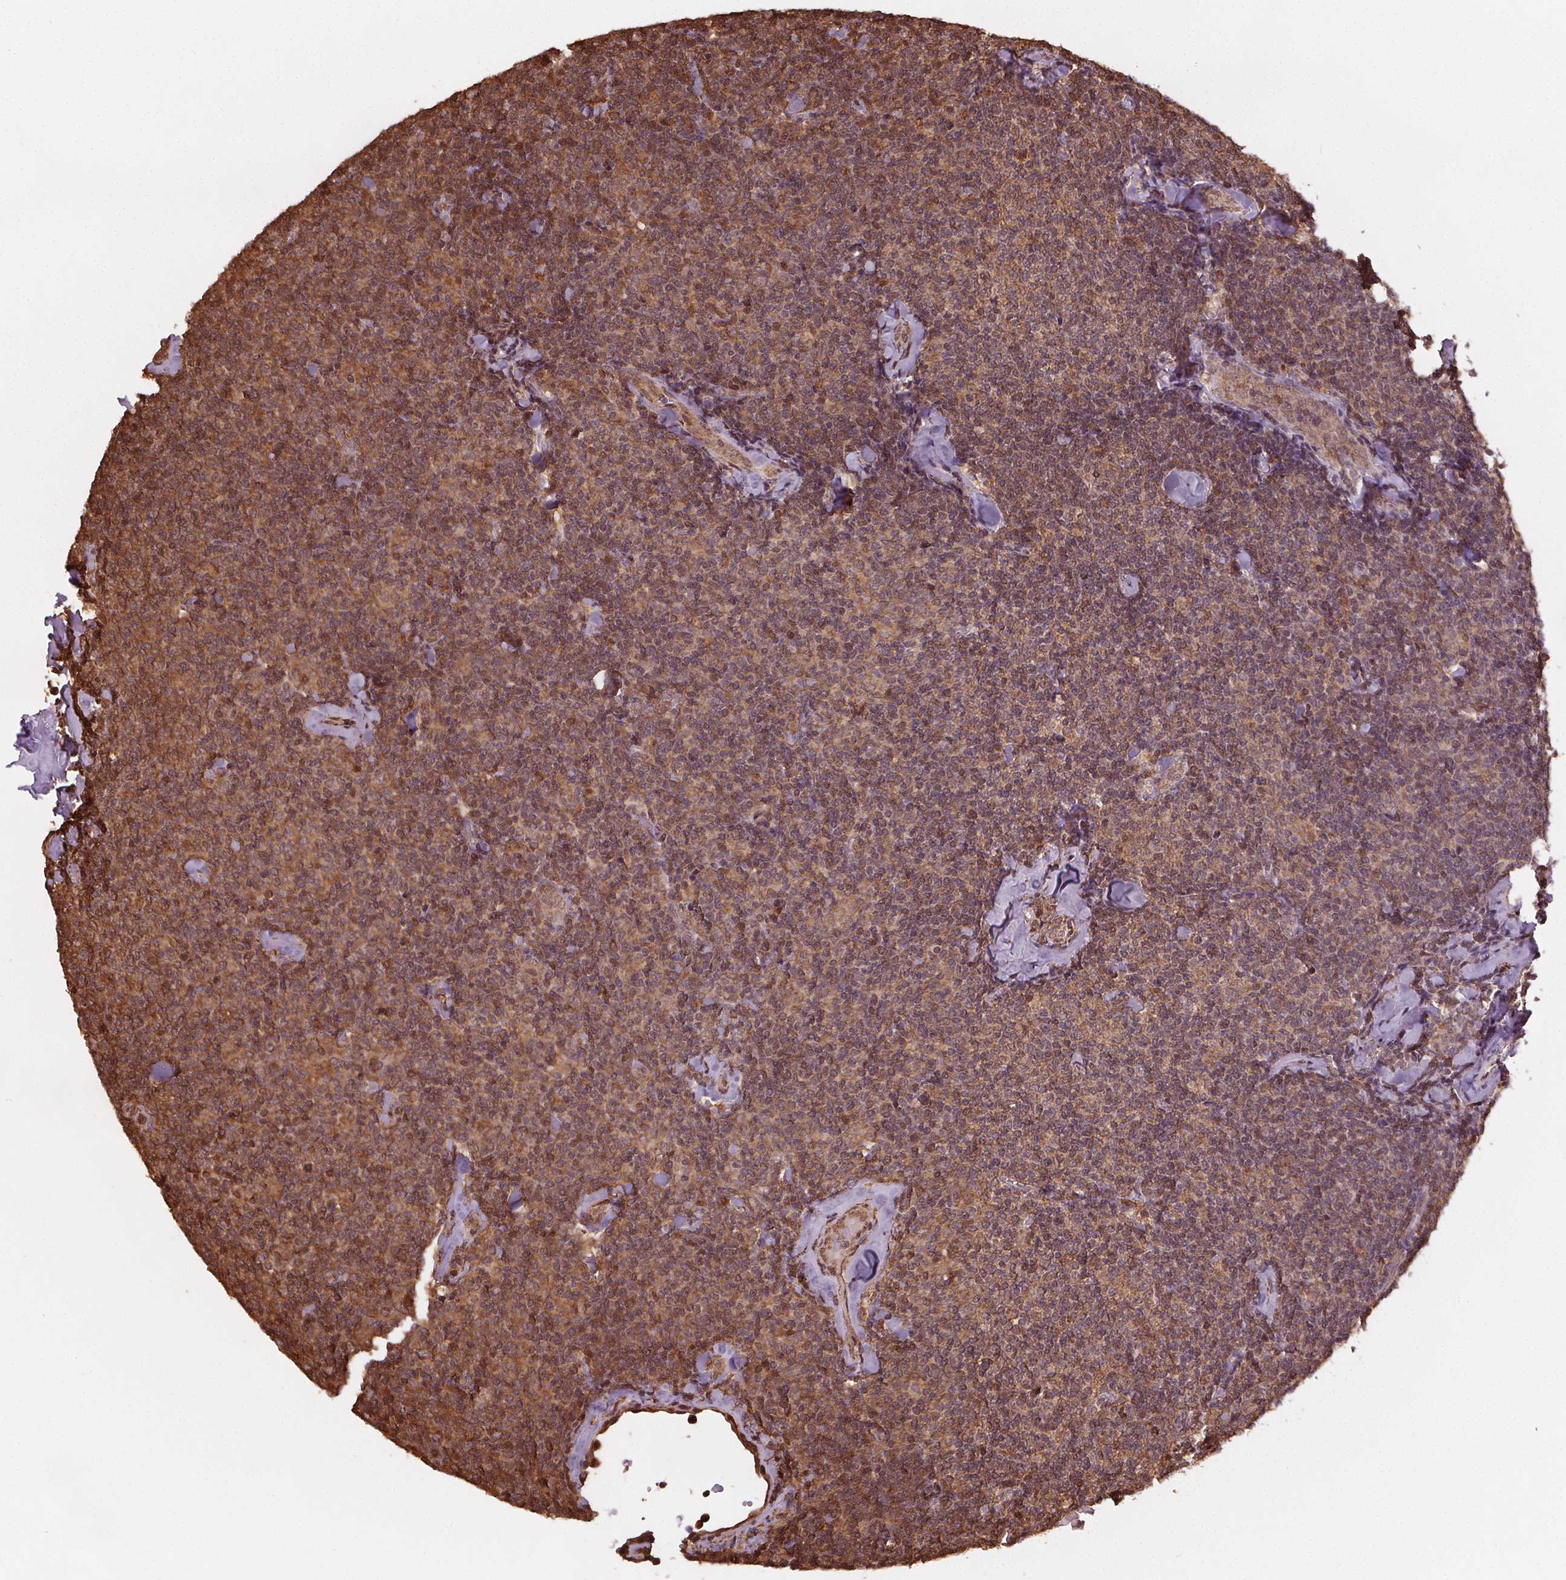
{"staining": {"intensity": "moderate", "quantity": ">75%", "location": "cytoplasmic/membranous,nuclear"}, "tissue": "lymphoma", "cell_type": "Tumor cells", "image_type": "cancer", "snomed": [{"axis": "morphology", "description": "Malignant lymphoma, non-Hodgkin's type, Low grade"}, {"axis": "topography", "description": "Lymph node"}], "caption": "Immunohistochemical staining of low-grade malignant lymphoma, non-Hodgkin's type shows moderate cytoplasmic/membranous and nuclear protein expression in about >75% of tumor cells. The protein is stained brown, and the nuclei are stained in blue (DAB IHC with brightfield microscopy, high magnification).", "gene": "ENO1", "patient": {"sex": "female", "age": 56}}